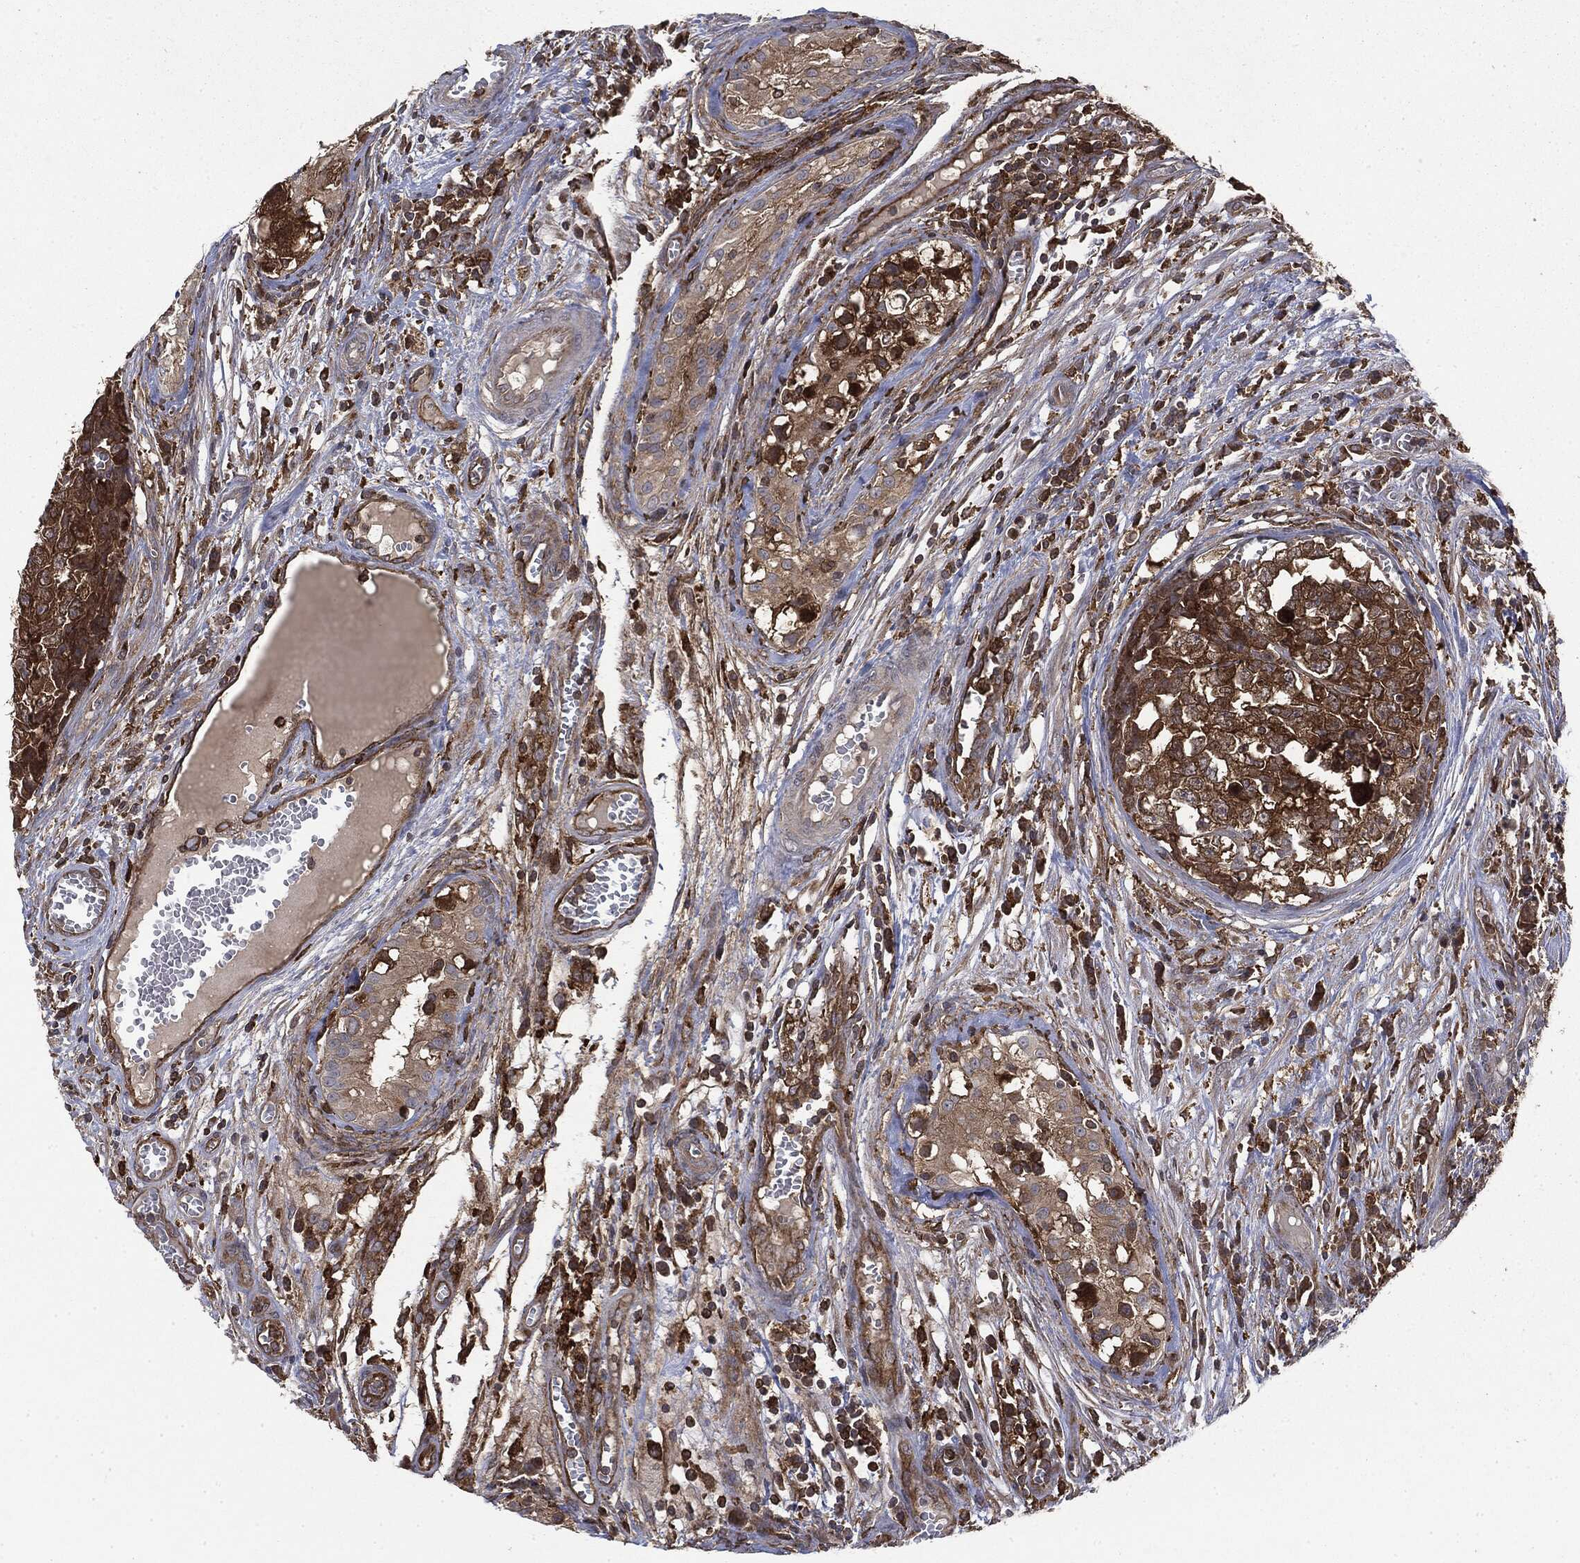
{"staining": {"intensity": "strong", "quantity": ">75%", "location": "cytoplasmic/membranous"}, "tissue": "testis cancer", "cell_type": "Tumor cells", "image_type": "cancer", "snomed": [{"axis": "morphology", "description": "Carcinoma, Embryonal, NOS"}, {"axis": "topography", "description": "Testis"}], "caption": "DAB (3,3'-diaminobenzidine) immunohistochemical staining of human testis cancer shows strong cytoplasmic/membranous protein staining in about >75% of tumor cells.", "gene": "SNX5", "patient": {"sex": "male", "age": 23}}